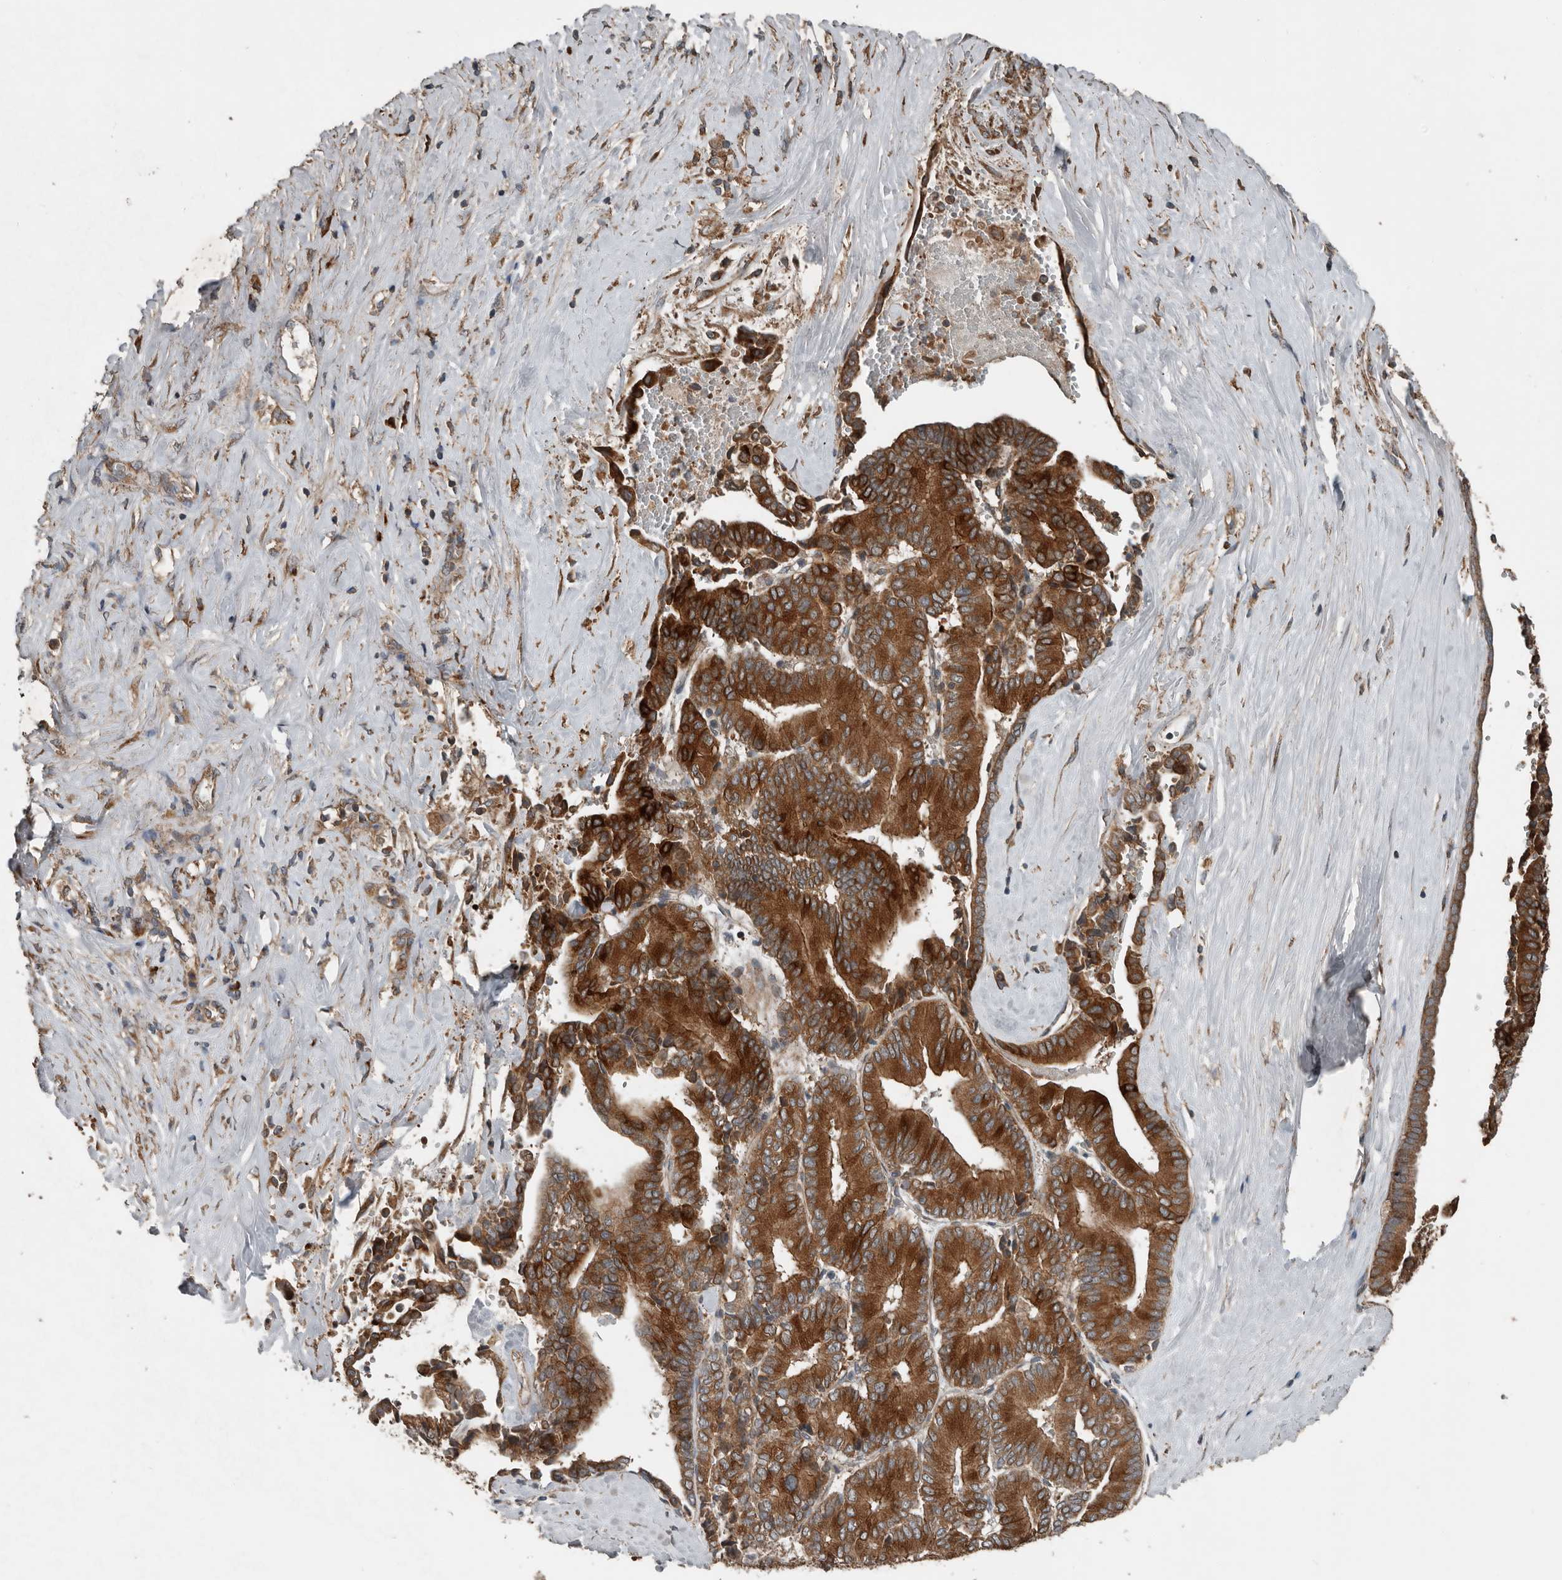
{"staining": {"intensity": "strong", "quantity": ">75%", "location": "cytoplasmic/membranous"}, "tissue": "liver cancer", "cell_type": "Tumor cells", "image_type": "cancer", "snomed": [{"axis": "morphology", "description": "Cholangiocarcinoma"}, {"axis": "topography", "description": "Liver"}], "caption": "Protein expression analysis of human liver cancer reveals strong cytoplasmic/membranous staining in about >75% of tumor cells.", "gene": "RNF207", "patient": {"sex": "female", "age": 75}}